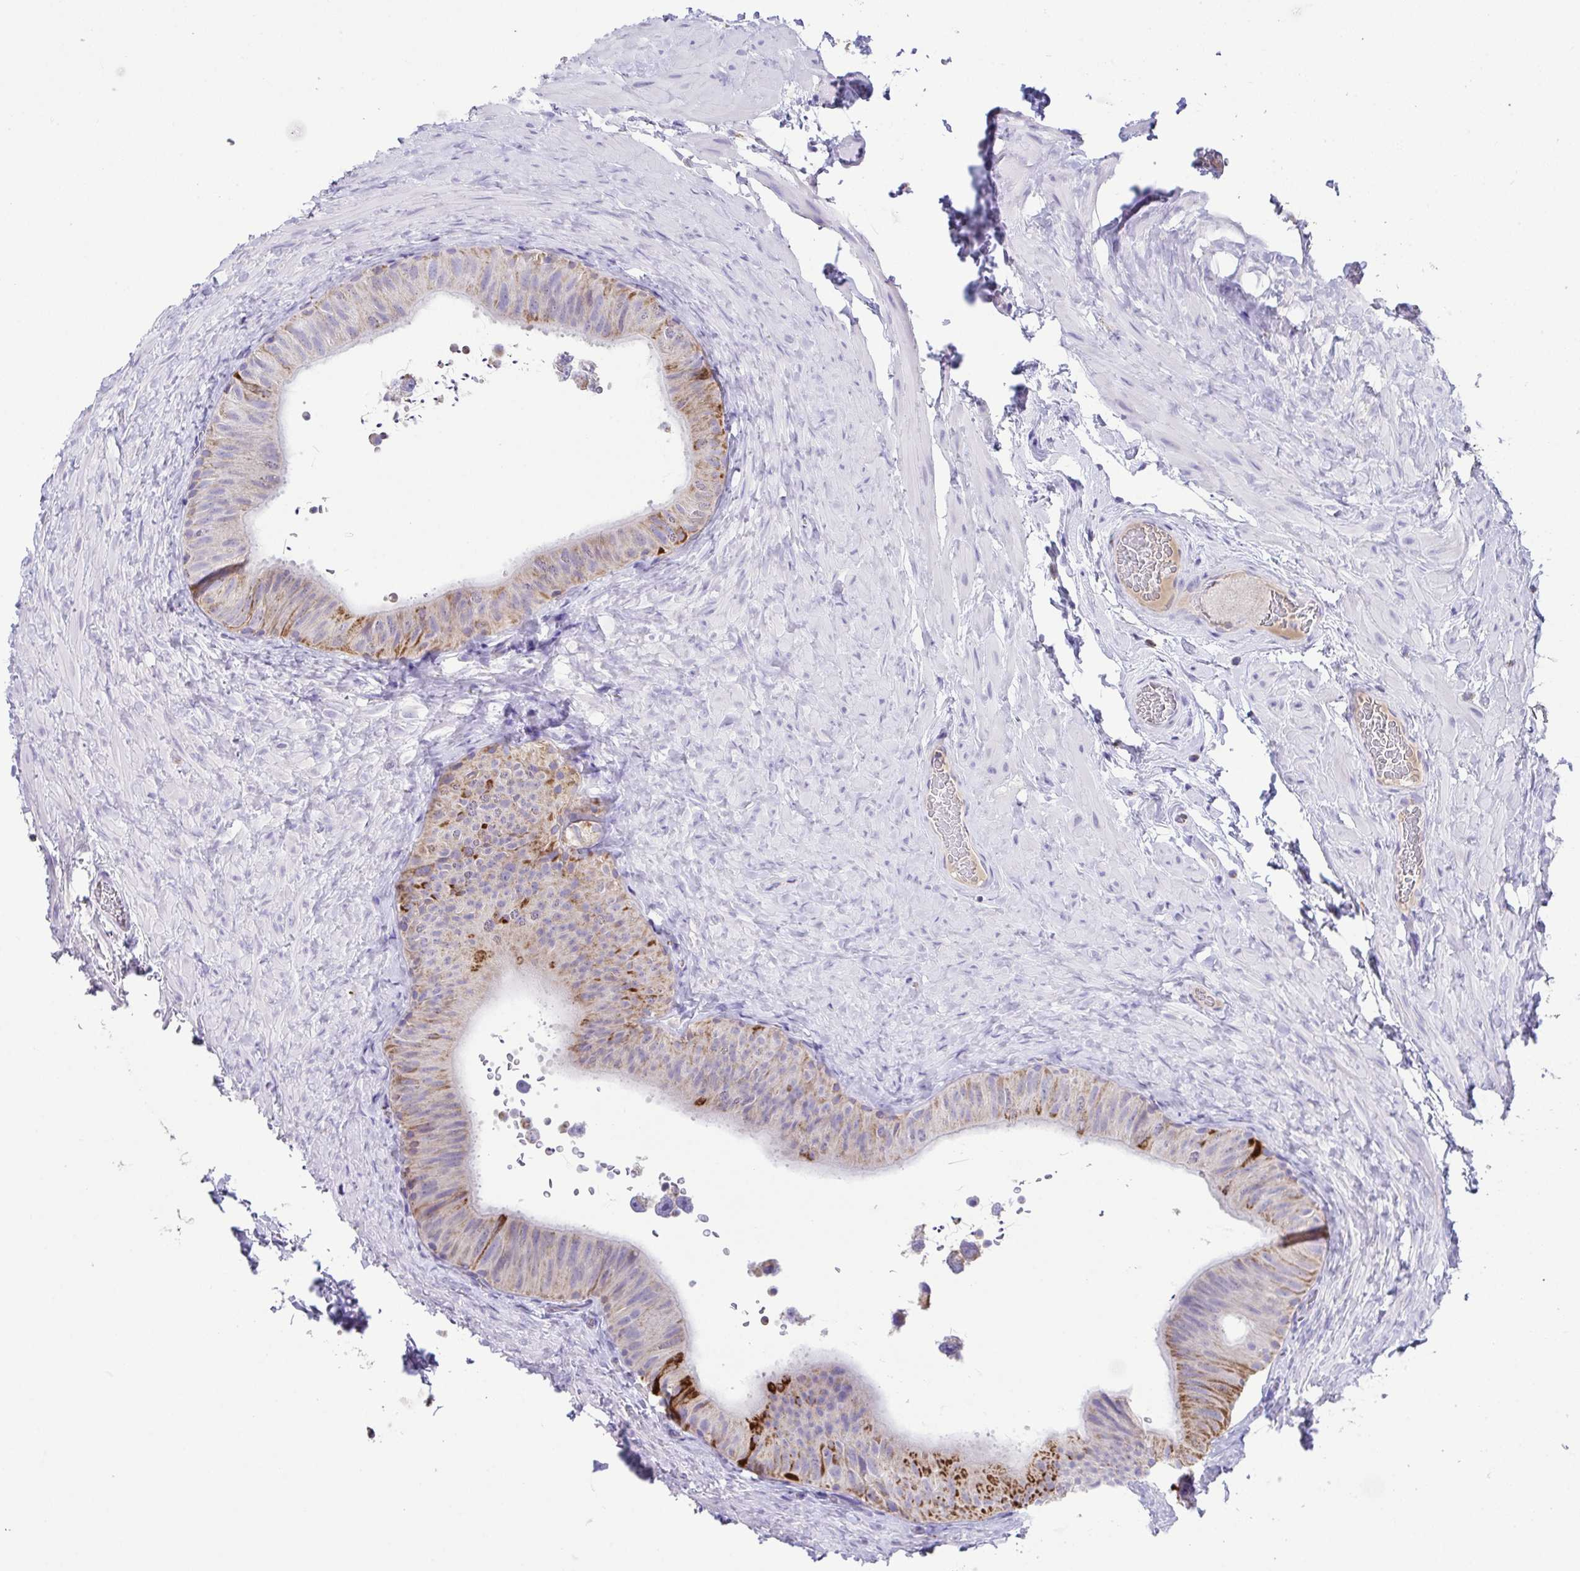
{"staining": {"intensity": "strong", "quantity": "<25%", "location": "cytoplasmic/membranous"}, "tissue": "epididymis", "cell_type": "Glandular cells", "image_type": "normal", "snomed": [{"axis": "morphology", "description": "Normal tissue, NOS"}, {"axis": "topography", "description": "Epididymis, spermatic cord, NOS"}, {"axis": "topography", "description": "Epididymis"}], "caption": "Immunohistochemistry histopathology image of benign epididymis: human epididymis stained using IHC exhibits medium levels of strong protein expression localized specifically in the cytoplasmic/membranous of glandular cells, appearing as a cytoplasmic/membranous brown color.", "gene": "PCMTD2", "patient": {"sex": "male", "age": 31}}